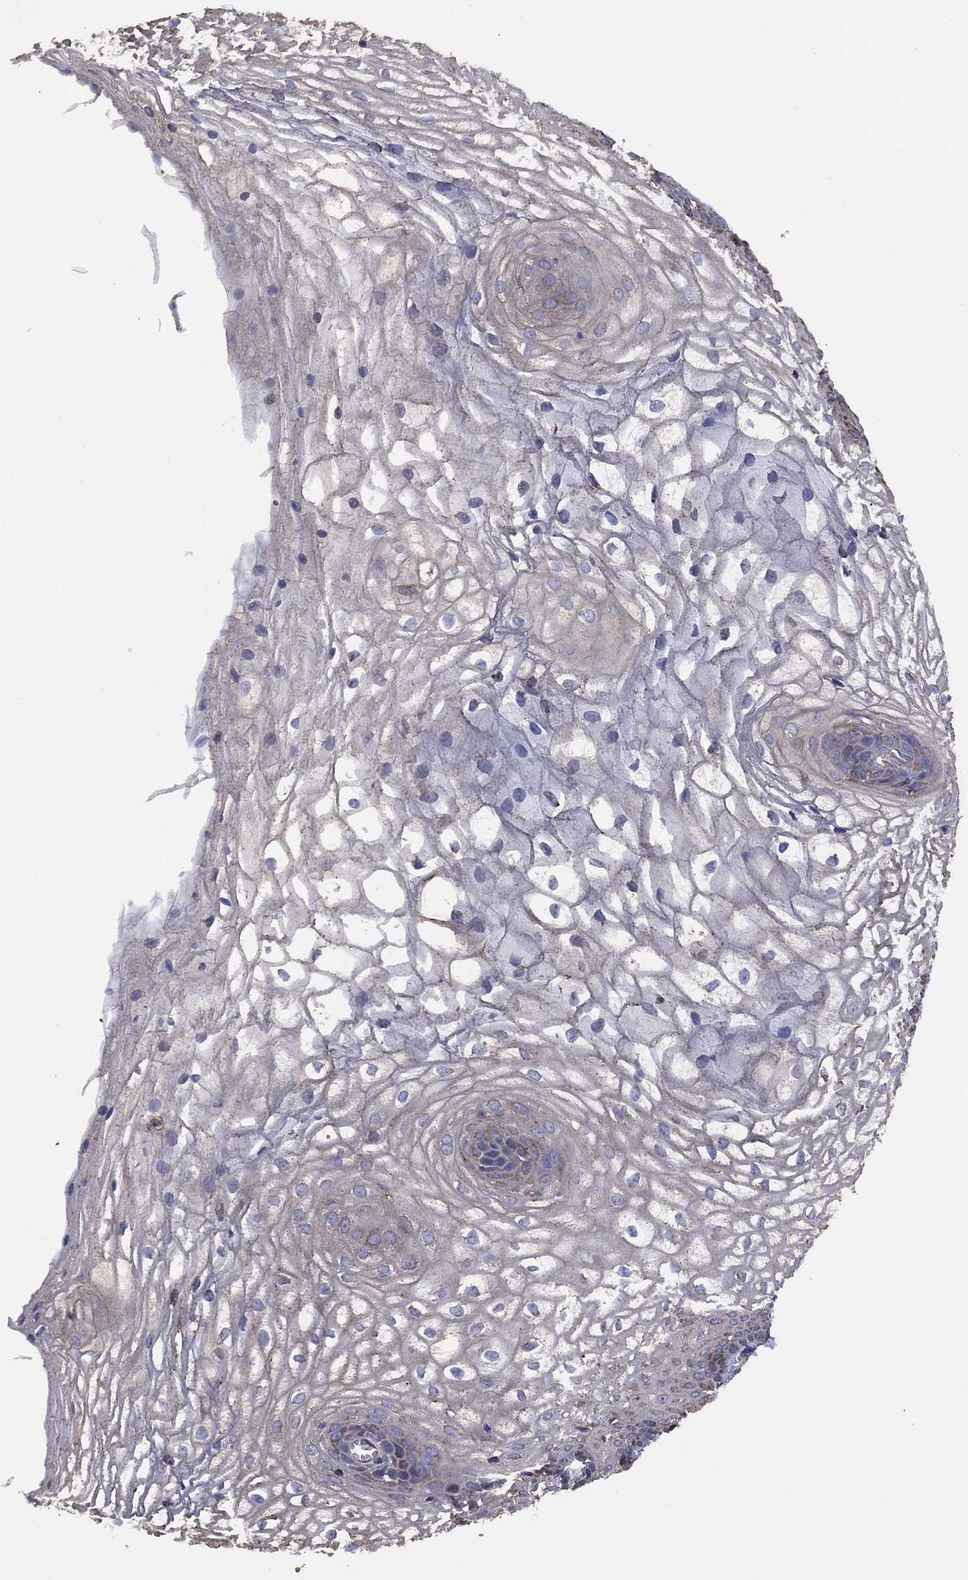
{"staining": {"intensity": "weak", "quantity": "25%-75%", "location": "cytoplasmic/membranous"}, "tissue": "vagina", "cell_type": "Squamous epithelial cells", "image_type": "normal", "snomed": [{"axis": "morphology", "description": "Normal tissue, NOS"}, {"axis": "topography", "description": "Vagina"}], "caption": "Immunohistochemical staining of unremarkable vagina displays low levels of weak cytoplasmic/membranous positivity in about 25%-75% of squamous epithelial cells. The staining was performed using DAB to visualize the protein expression in brown, while the nuclei were stained in blue with hematoxylin (Magnification: 20x).", "gene": "LIMD1", "patient": {"sex": "female", "age": 34}}